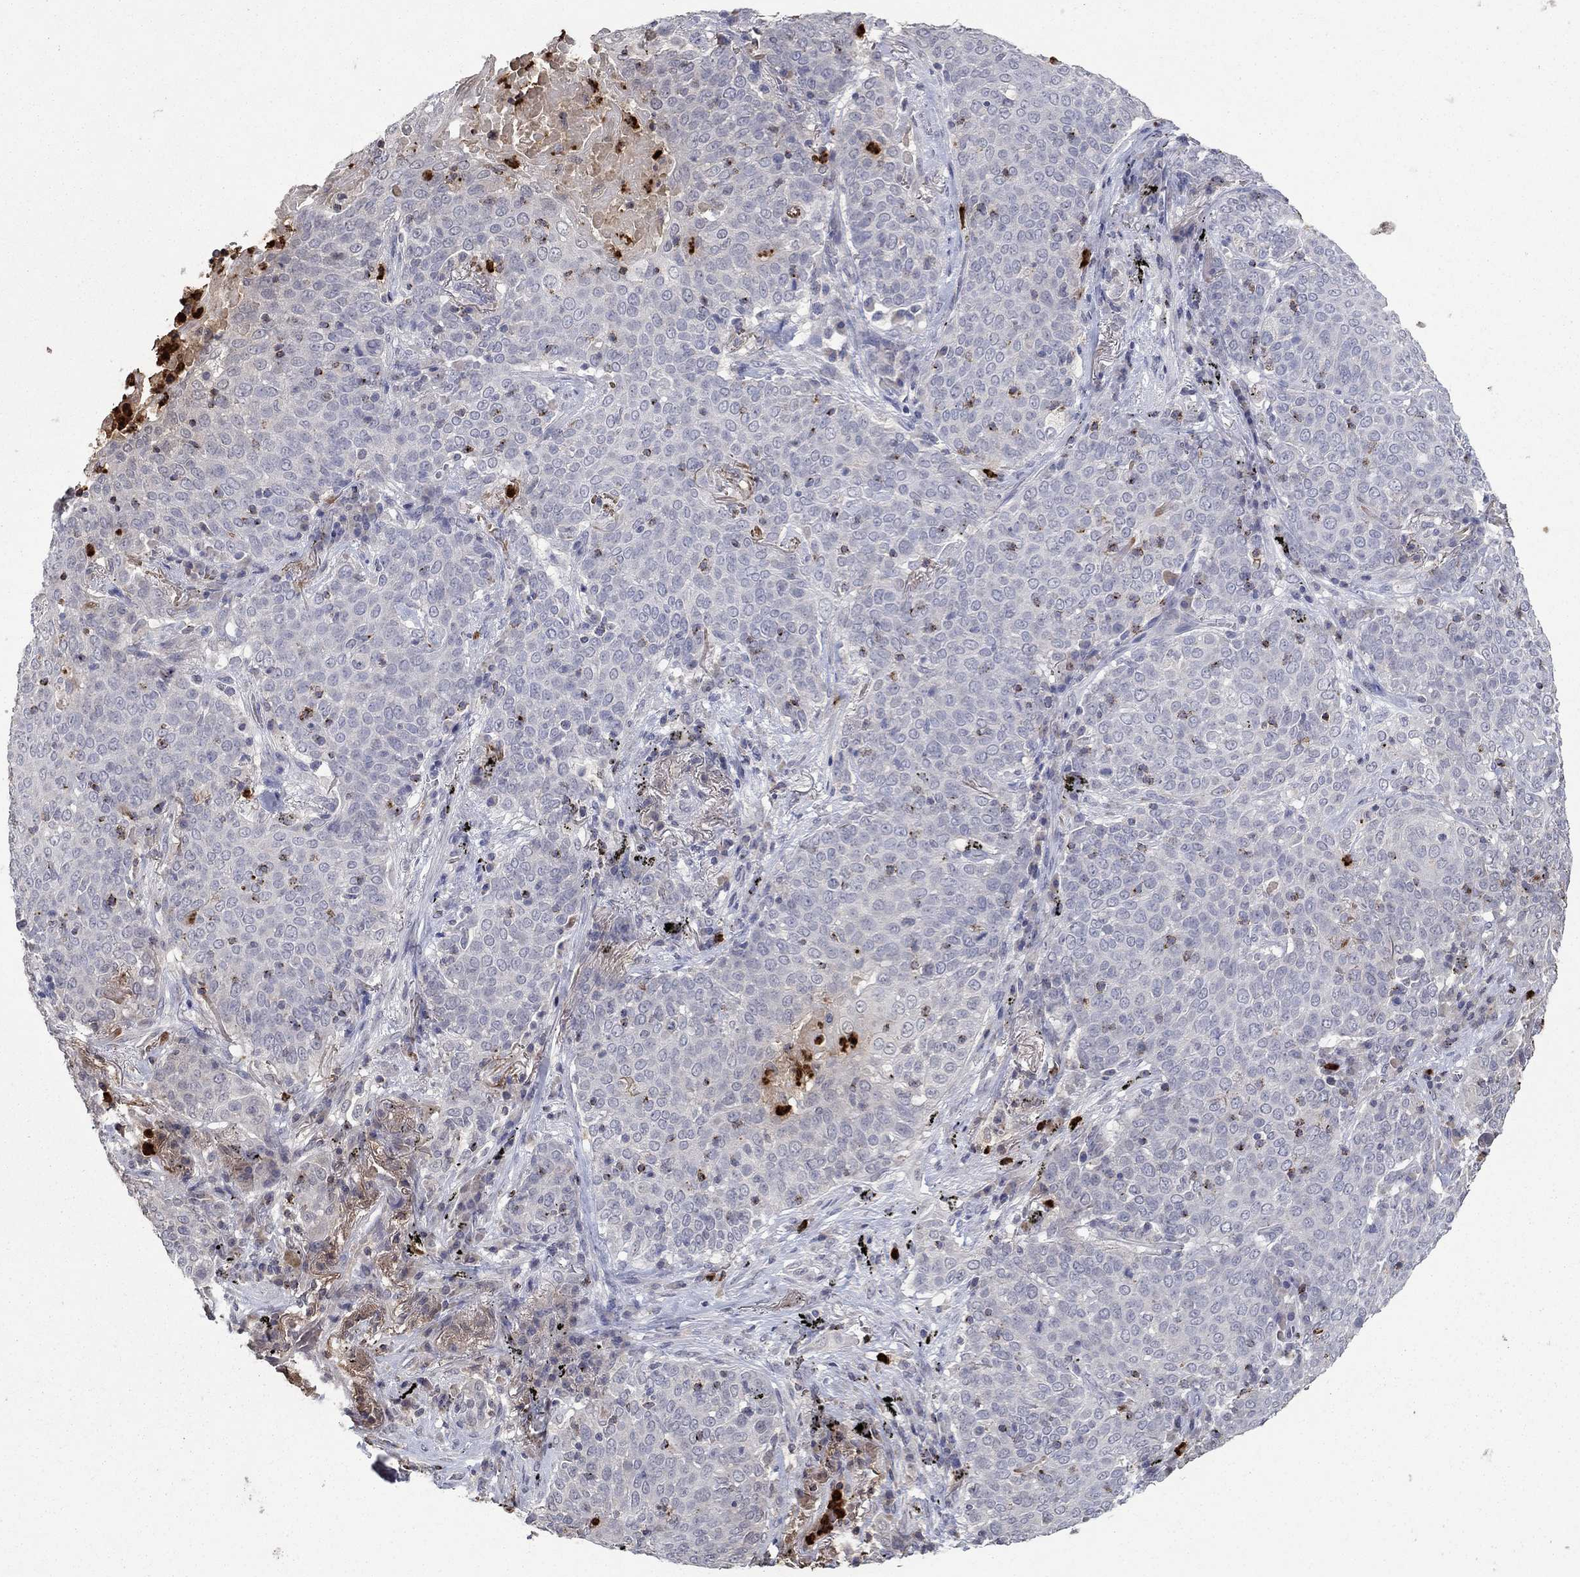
{"staining": {"intensity": "negative", "quantity": "none", "location": "none"}, "tissue": "lung cancer", "cell_type": "Tumor cells", "image_type": "cancer", "snomed": [{"axis": "morphology", "description": "Squamous cell carcinoma, NOS"}, {"axis": "topography", "description": "Lung"}], "caption": "Tumor cells show no significant protein staining in squamous cell carcinoma (lung).", "gene": "CCL5", "patient": {"sex": "male", "age": 82}}